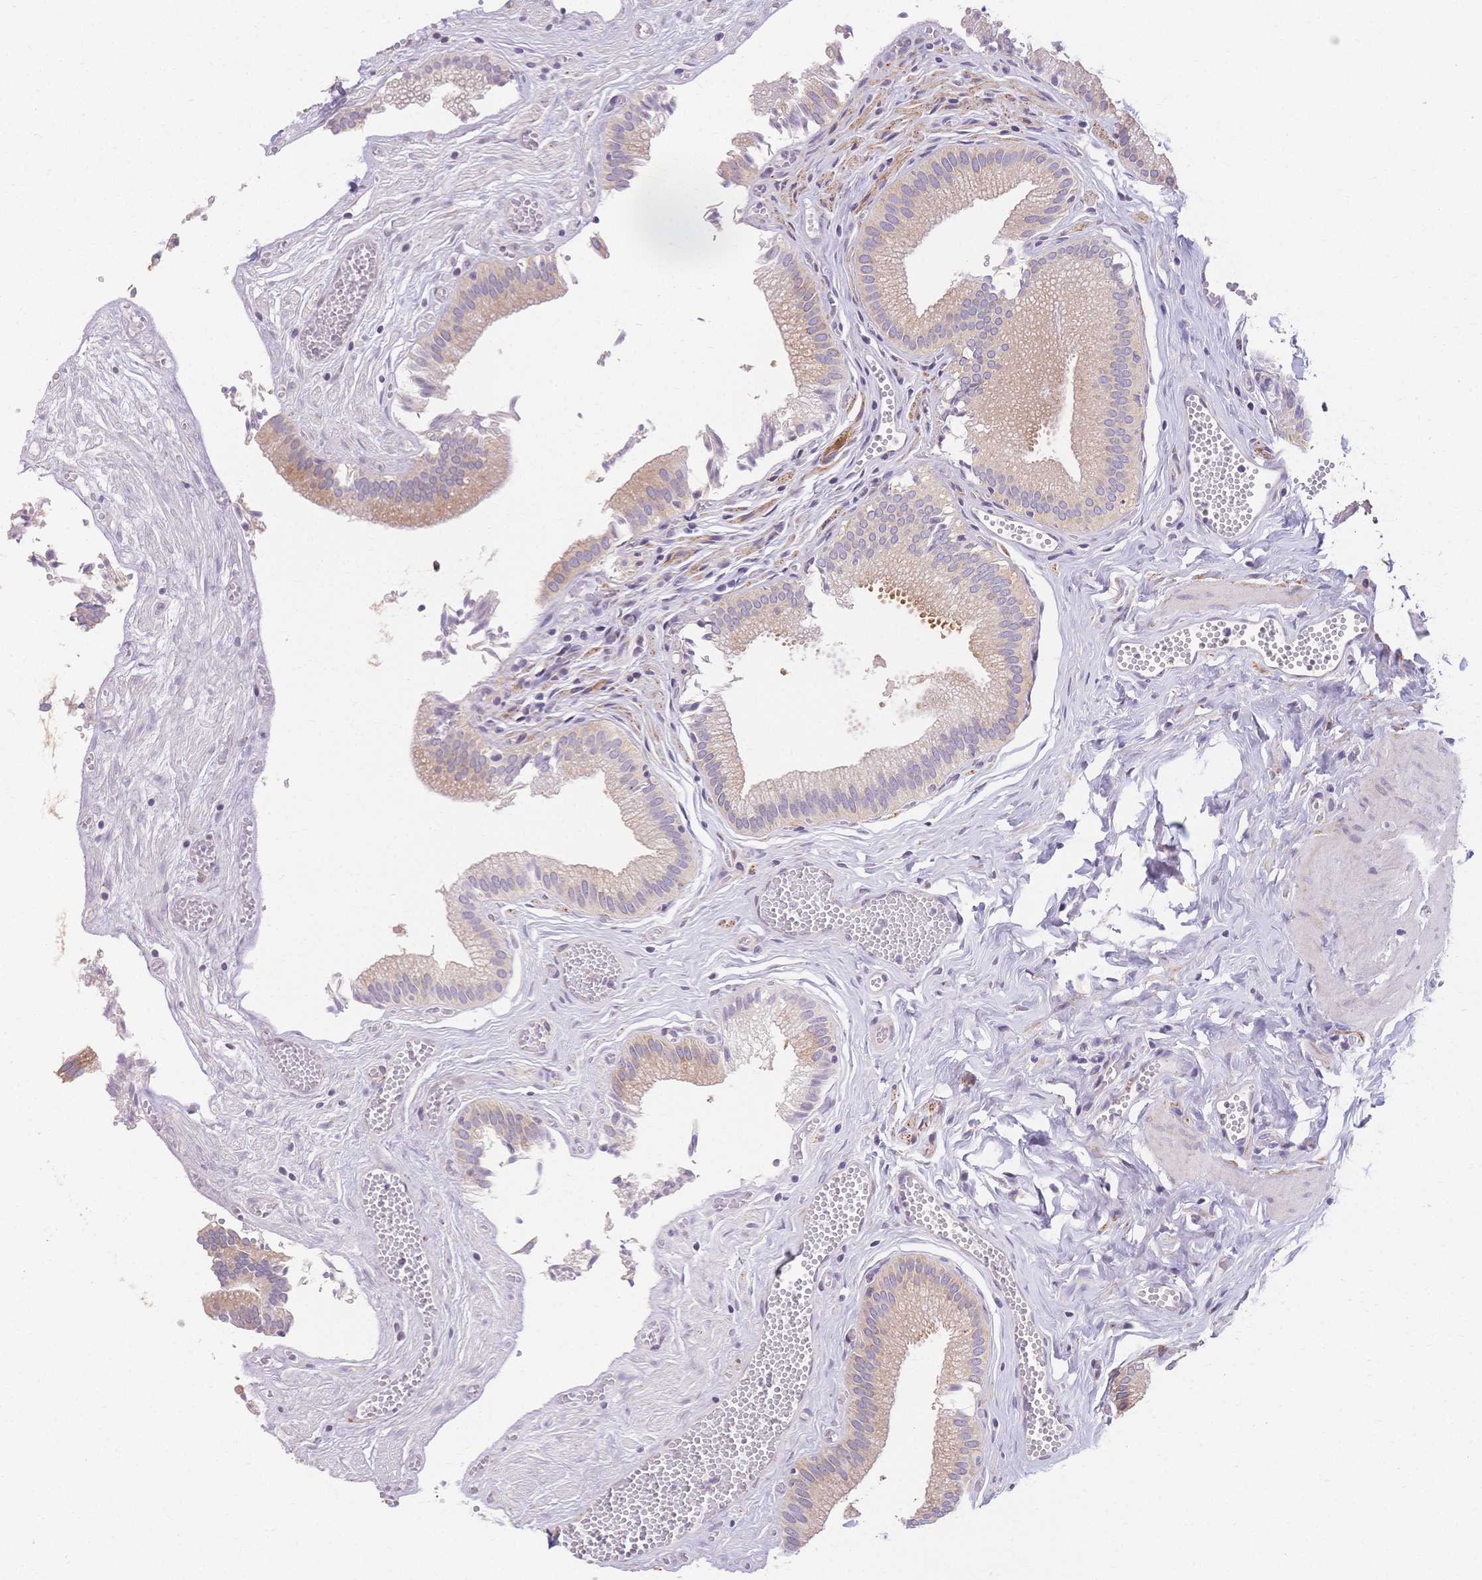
{"staining": {"intensity": "weak", "quantity": "25%-75%", "location": "cytoplasmic/membranous"}, "tissue": "gallbladder", "cell_type": "Glandular cells", "image_type": "normal", "snomed": [{"axis": "morphology", "description": "Normal tissue, NOS"}, {"axis": "topography", "description": "Gallbladder"}, {"axis": "topography", "description": "Peripheral nerve tissue"}], "caption": "Protein analysis of benign gallbladder demonstrates weak cytoplasmic/membranous positivity in approximately 25%-75% of glandular cells. (Brightfield microscopy of DAB IHC at high magnification).", "gene": "HS3ST5", "patient": {"sex": "male", "age": 17}}